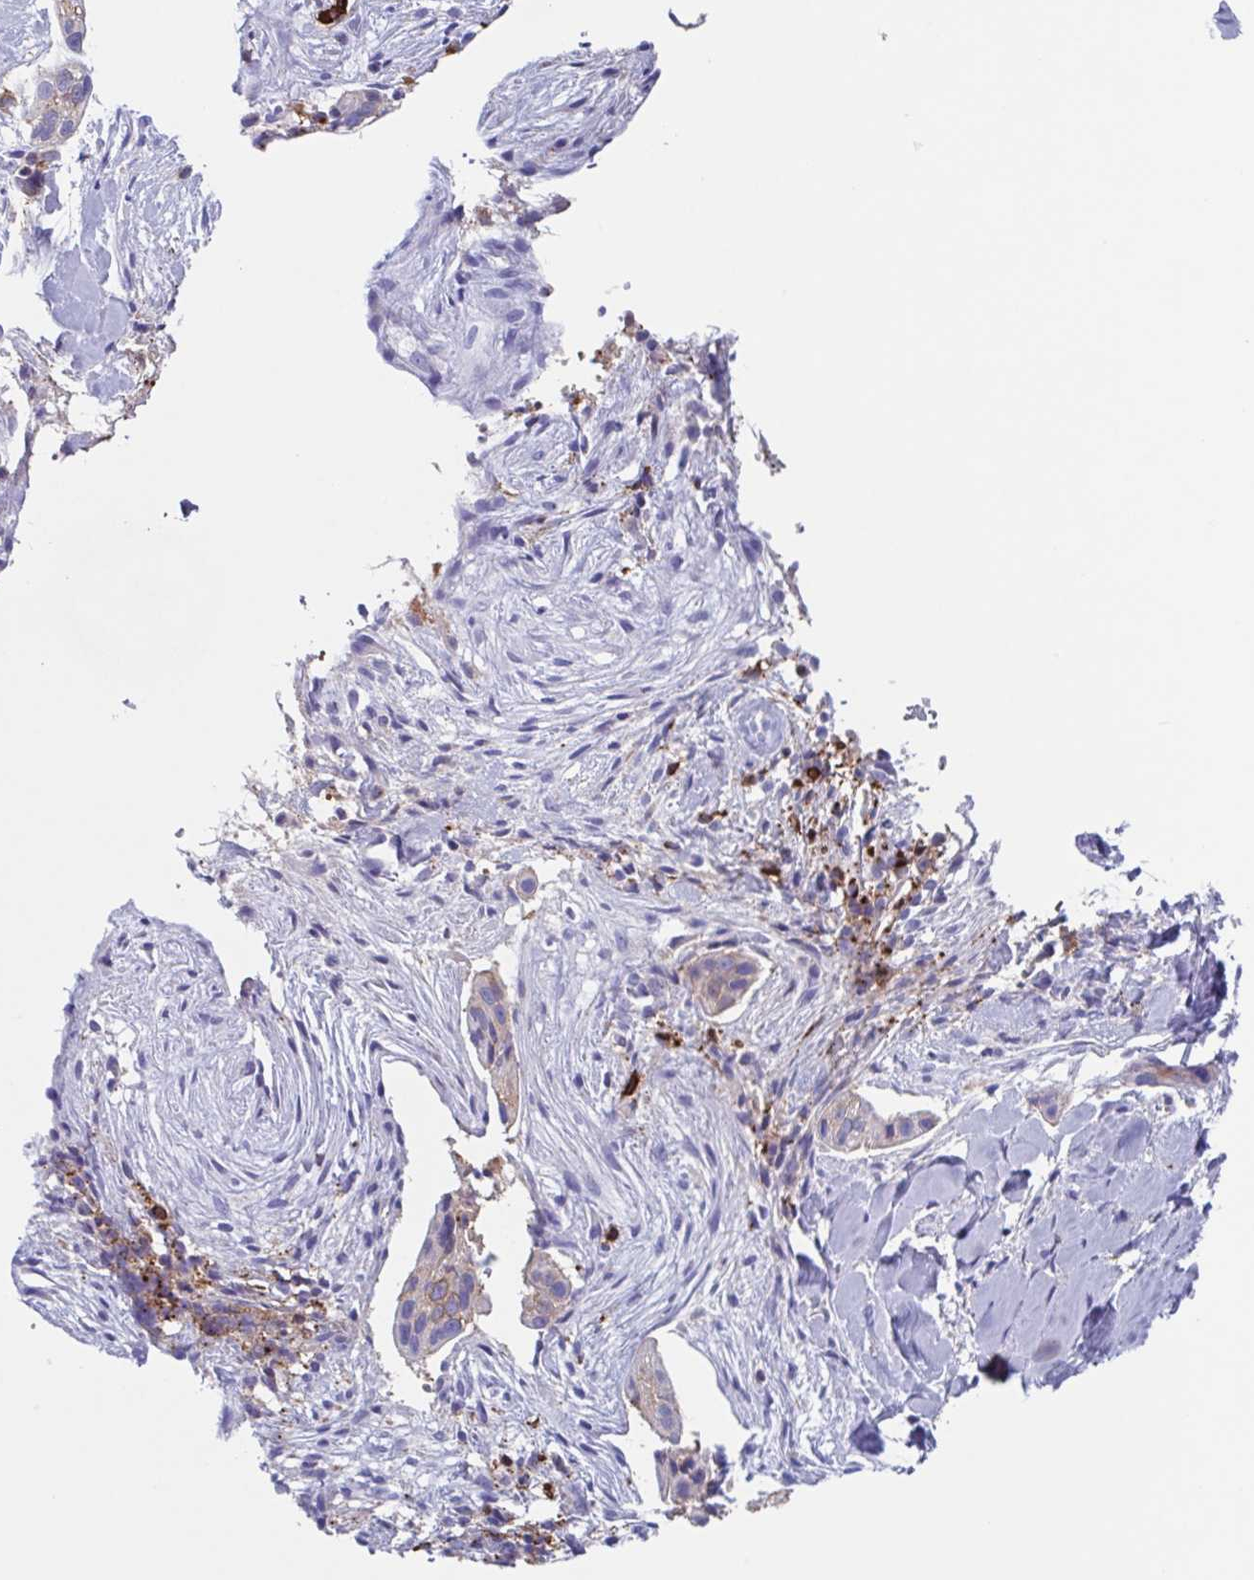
{"staining": {"intensity": "weak", "quantity": "<25%", "location": "cytoplasmic/membranous"}, "tissue": "skin cancer", "cell_type": "Tumor cells", "image_type": "cancer", "snomed": [{"axis": "morphology", "description": "Squamous cell carcinoma, NOS"}, {"axis": "topography", "description": "Skin"}], "caption": "This is a photomicrograph of IHC staining of squamous cell carcinoma (skin), which shows no positivity in tumor cells.", "gene": "TPD52", "patient": {"sex": "male", "age": 82}}